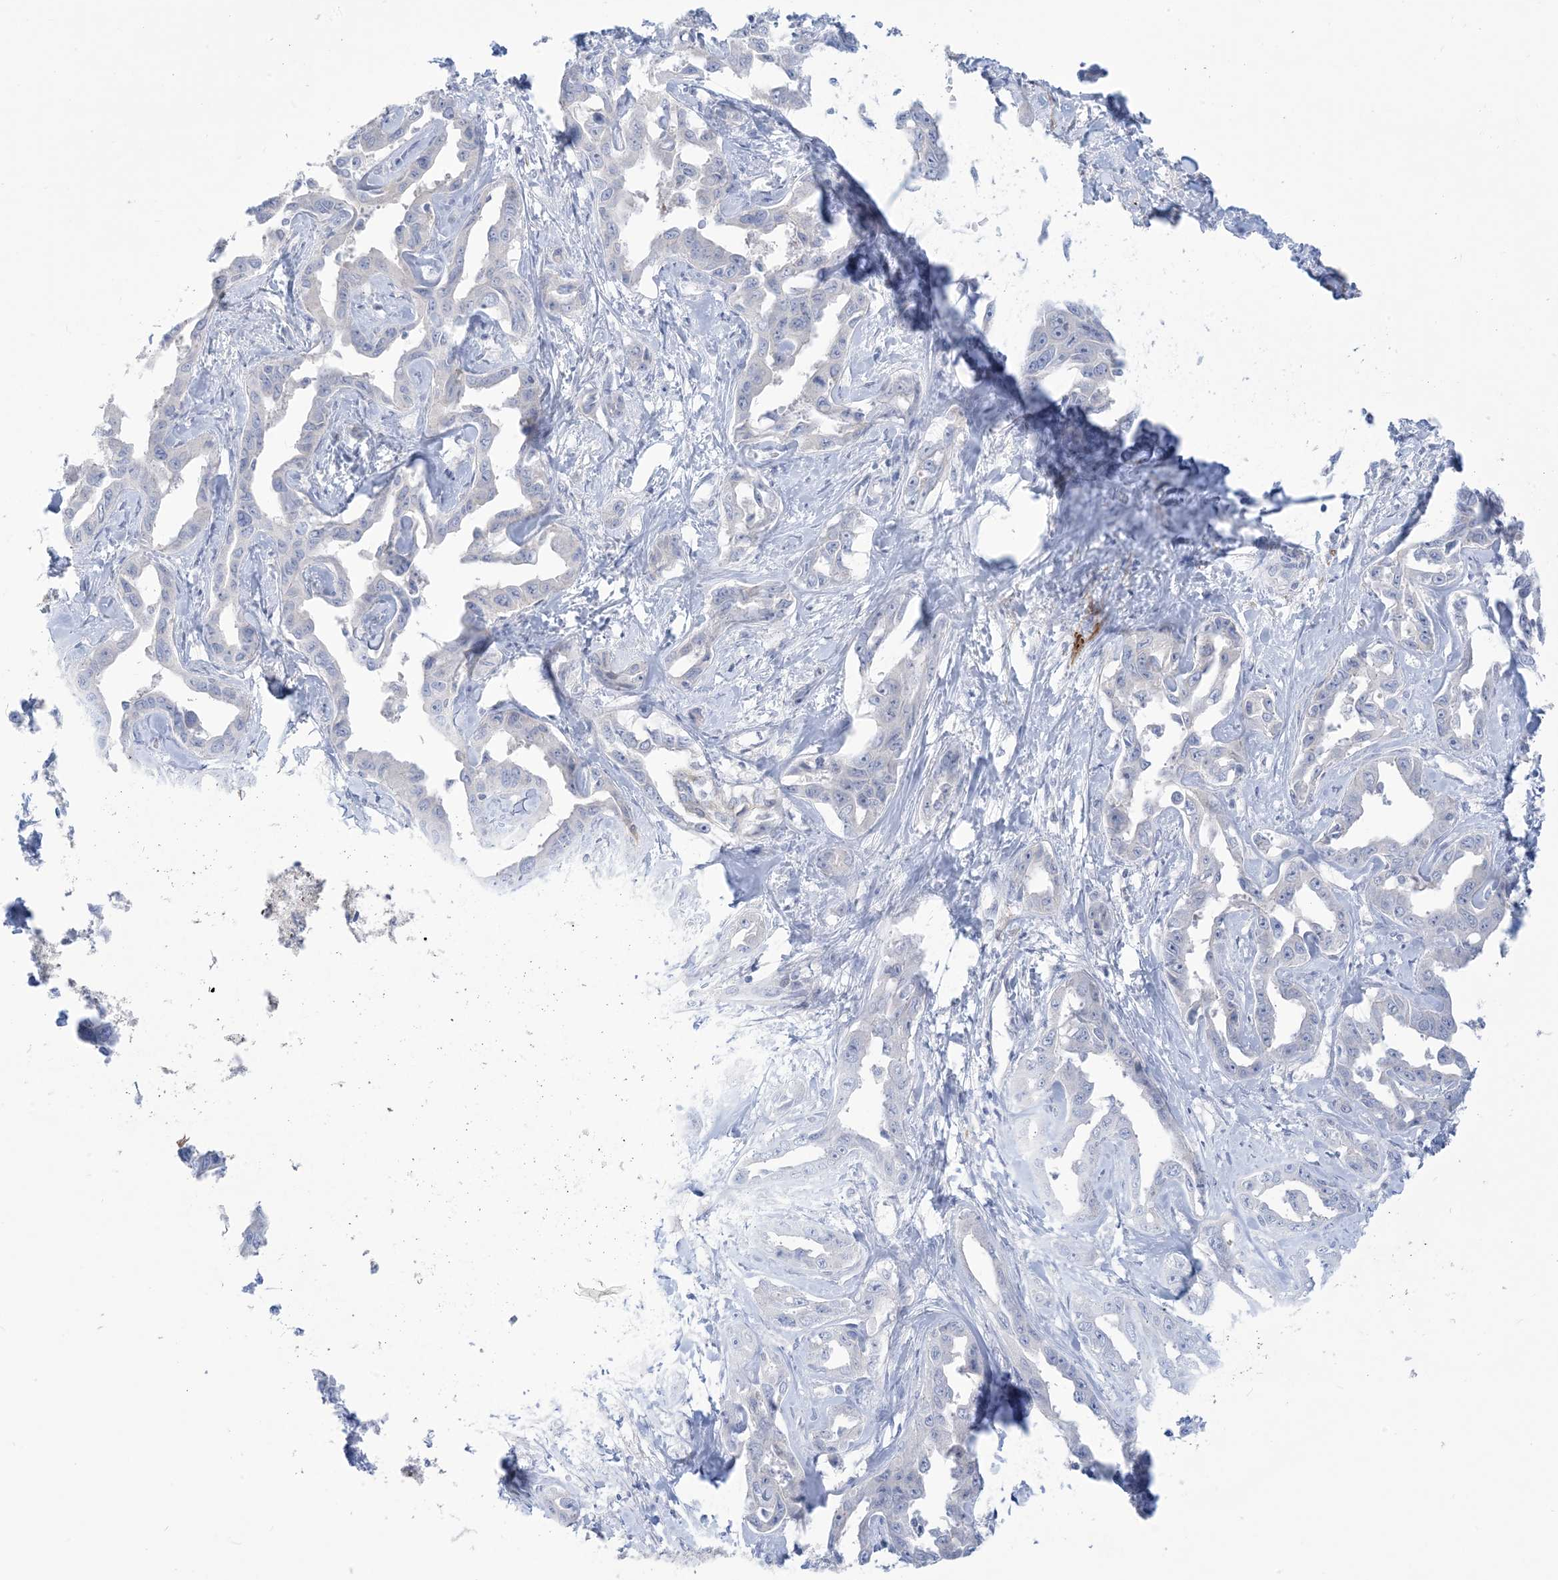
{"staining": {"intensity": "negative", "quantity": "none", "location": "none"}, "tissue": "liver cancer", "cell_type": "Tumor cells", "image_type": "cancer", "snomed": [{"axis": "morphology", "description": "Cholangiocarcinoma"}, {"axis": "topography", "description": "Liver"}], "caption": "Protein analysis of liver cholangiocarcinoma reveals no significant positivity in tumor cells.", "gene": "MARS2", "patient": {"sex": "male", "age": 59}}